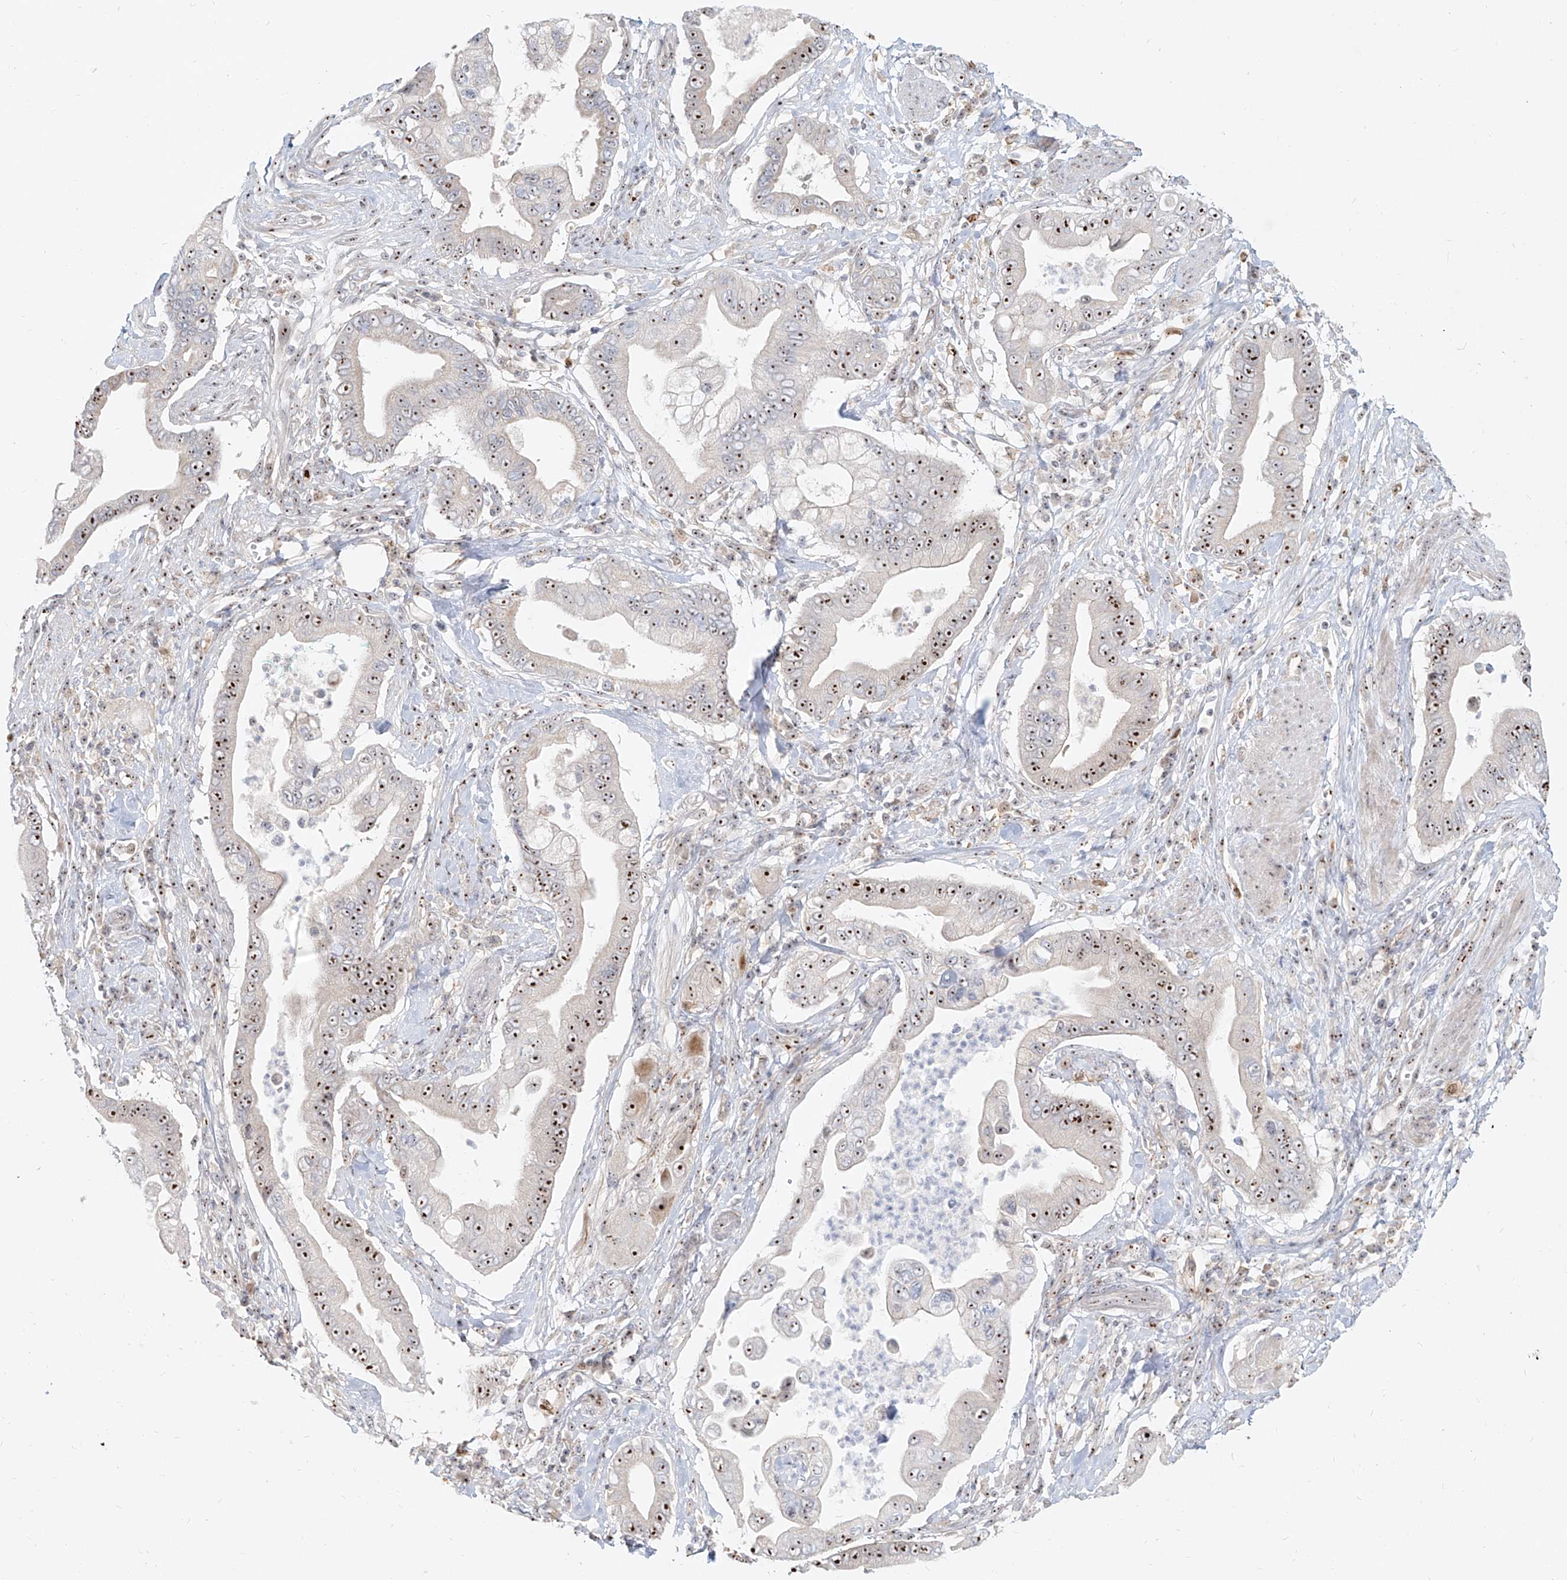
{"staining": {"intensity": "strong", "quantity": ">75%", "location": "nuclear"}, "tissue": "pancreatic cancer", "cell_type": "Tumor cells", "image_type": "cancer", "snomed": [{"axis": "morphology", "description": "Adenocarcinoma, NOS"}, {"axis": "topography", "description": "Pancreas"}], "caption": "This is an image of IHC staining of adenocarcinoma (pancreatic), which shows strong positivity in the nuclear of tumor cells.", "gene": "BYSL", "patient": {"sex": "male", "age": 78}}